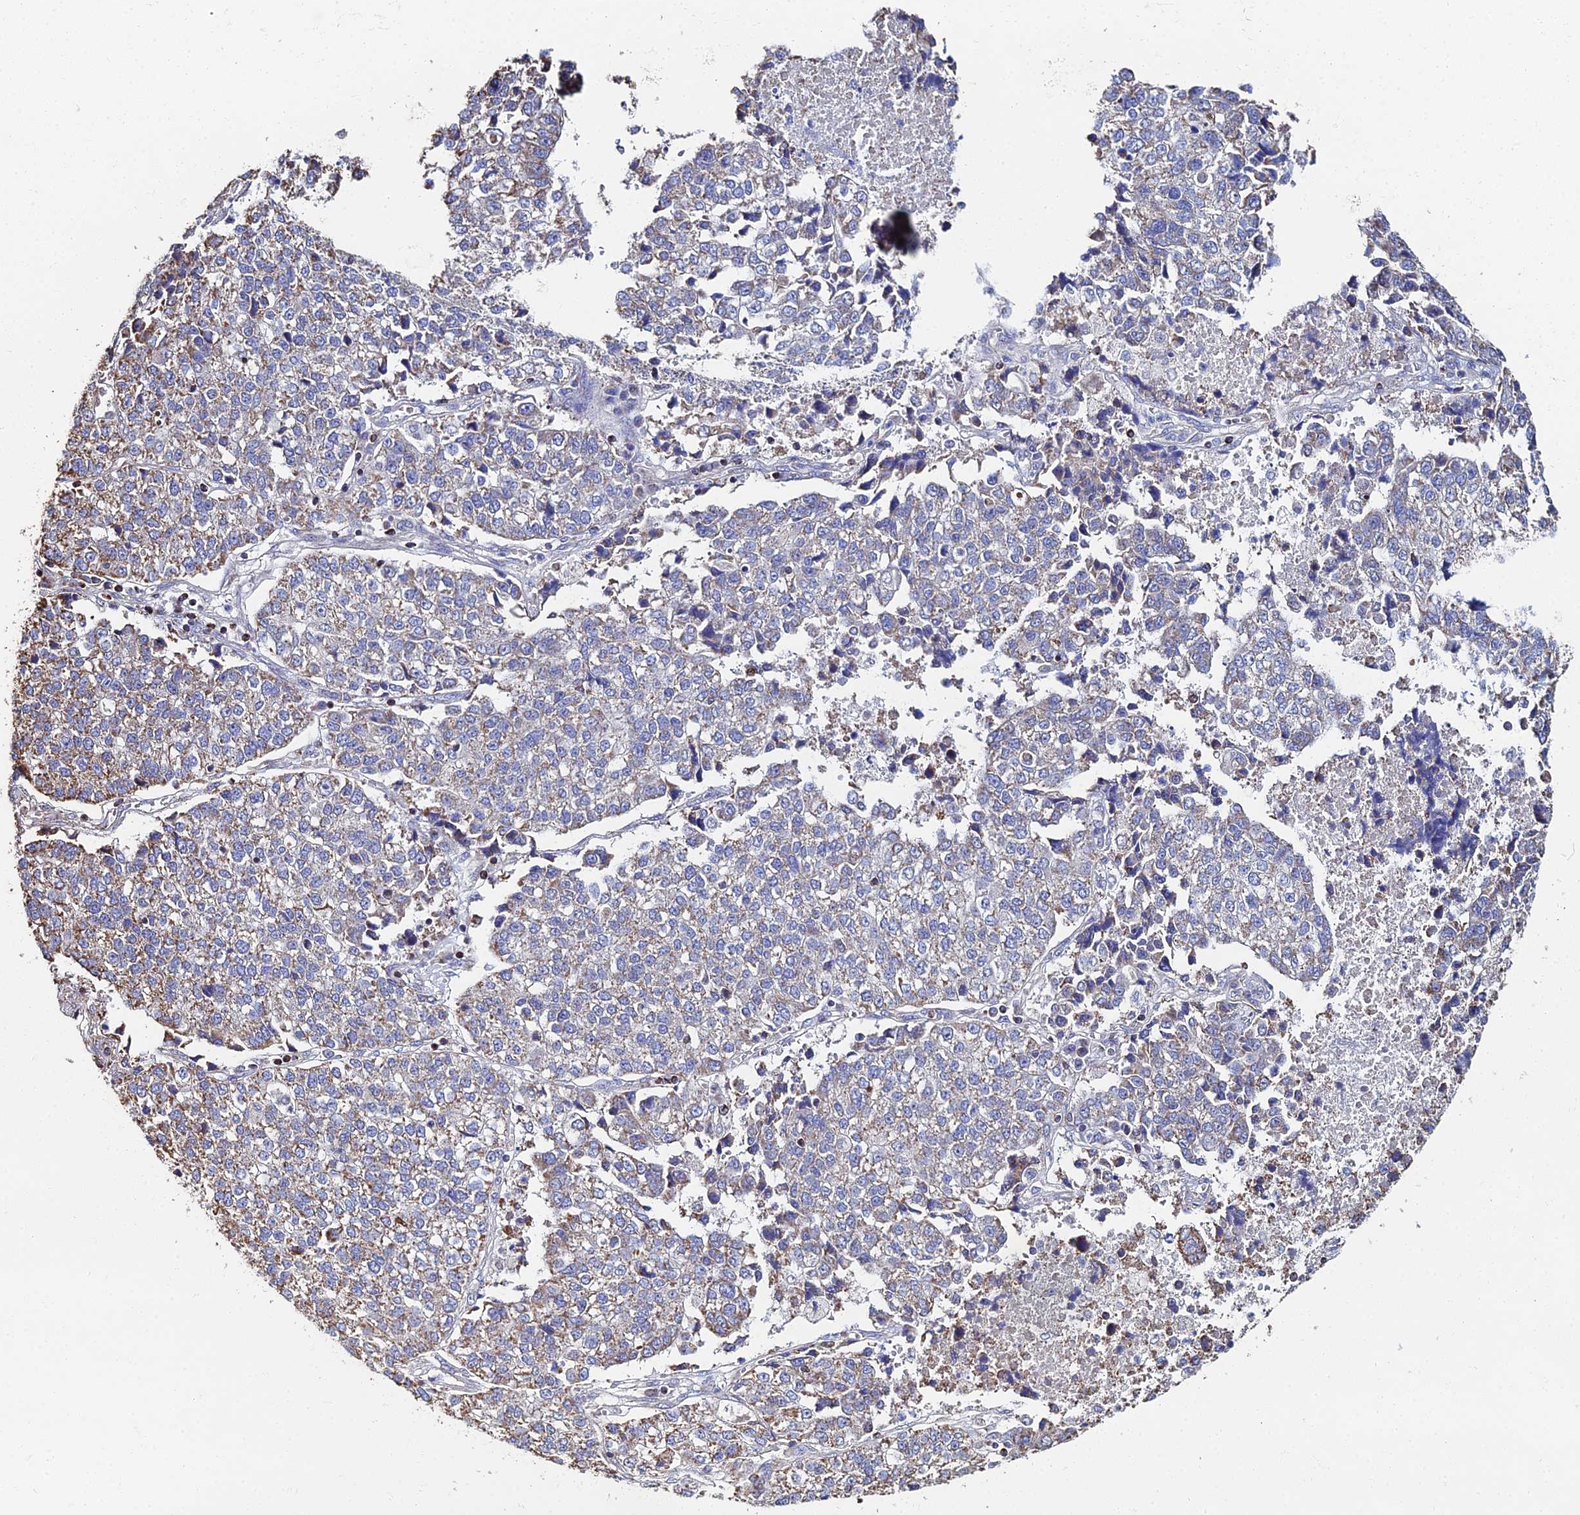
{"staining": {"intensity": "moderate", "quantity": "<25%", "location": "cytoplasmic/membranous"}, "tissue": "lung cancer", "cell_type": "Tumor cells", "image_type": "cancer", "snomed": [{"axis": "morphology", "description": "Adenocarcinoma, NOS"}, {"axis": "topography", "description": "Lung"}], "caption": "Immunohistochemistry image of adenocarcinoma (lung) stained for a protein (brown), which displays low levels of moderate cytoplasmic/membranous positivity in approximately <25% of tumor cells.", "gene": "SPOCK2", "patient": {"sex": "male", "age": 49}}